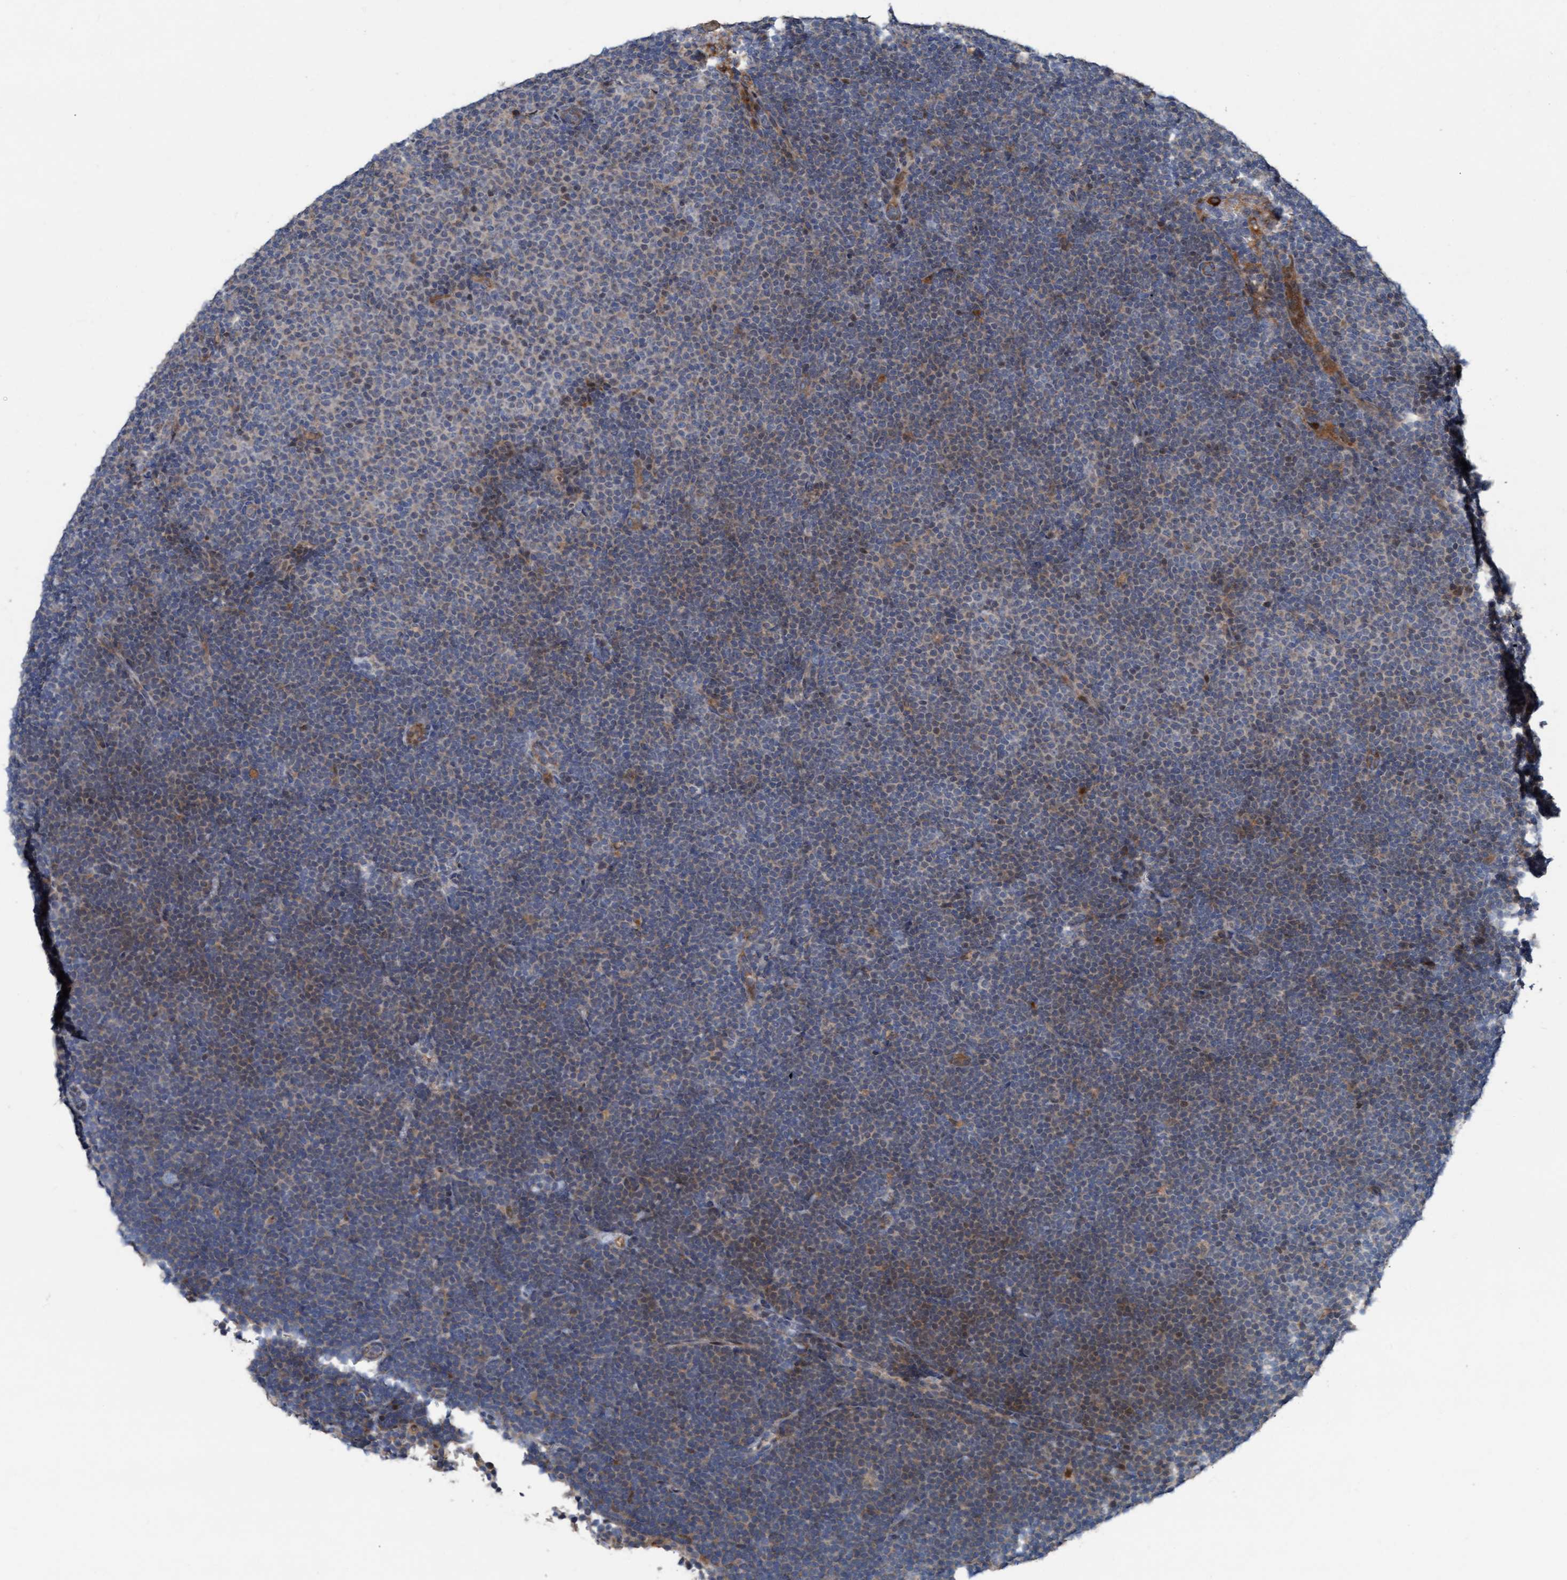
{"staining": {"intensity": "weak", "quantity": "<25%", "location": "cytoplasmic/membranous"}, "tissue": "lymphoma", "cell_type": "Tumor cells", "image_type": "cancer", "snomed": [{"axis": "morphology", "description": "Malignant lymphoma, non-Hodgkin's type, Low grade"}, {"axis": "topography", "description": "Lymph node"}], "caption": "Tumor cells are negative for protein expression in human lymphoma.", "gene": "KLHL26", "patient": {"sex": "female", "age": 53}}